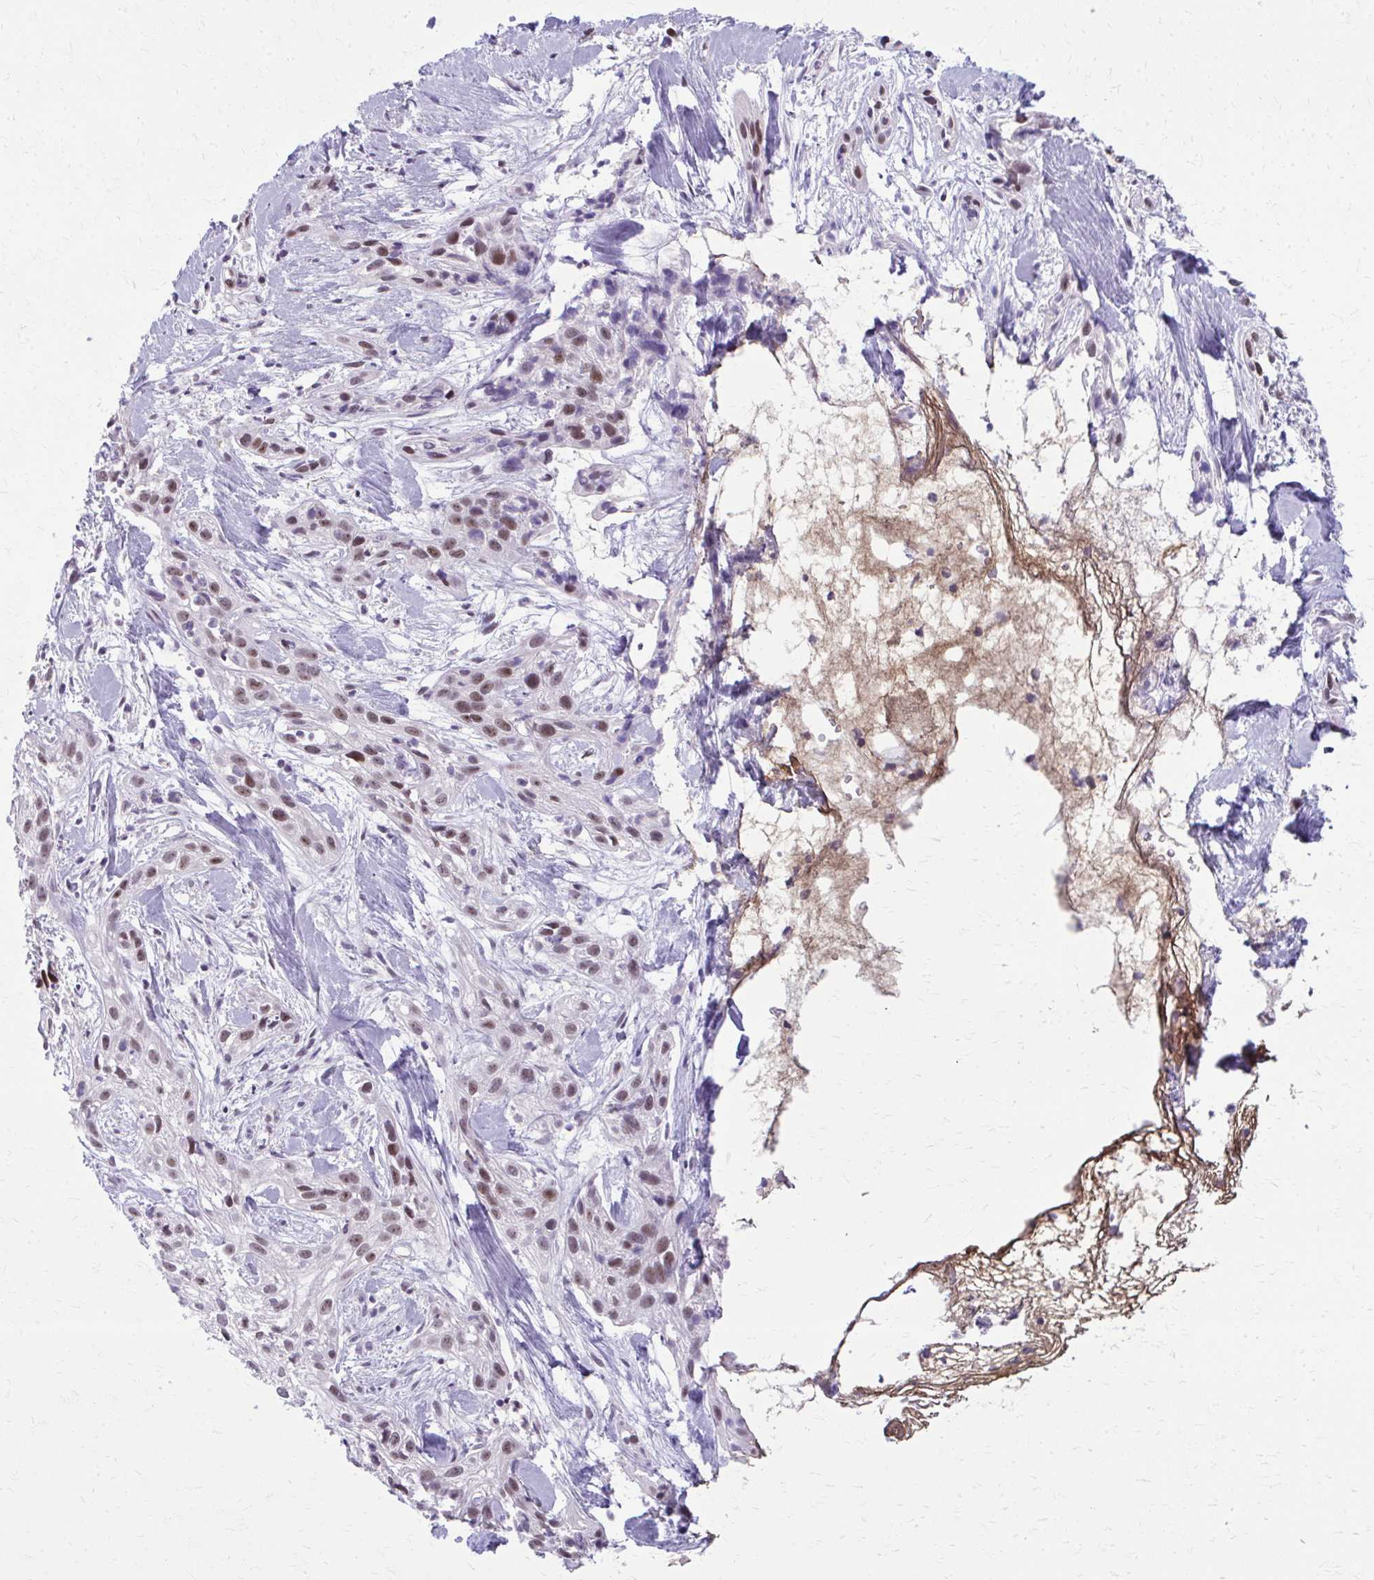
{"staining": {"intensity": "weak", "quantity": ">75%", "location": "nuclear"}, "tissue": "skin cancer", "cell_type": "Tumor cells", "image_type": "cancer", "snomed": [{"axis": "morphology", "description": "Squamous cell carcinoma, NOS"}, {"axis": "topography", "description": "Skin"}], "caption": "Tumor cells display low levels of weak nuclear staining in approximately >75% of cells in human skin cancer. (Brightfield microscopy of DAB IHC at high magnification).", "gene": "MAF1", "patient": {"sex": "male", "age": 82}}